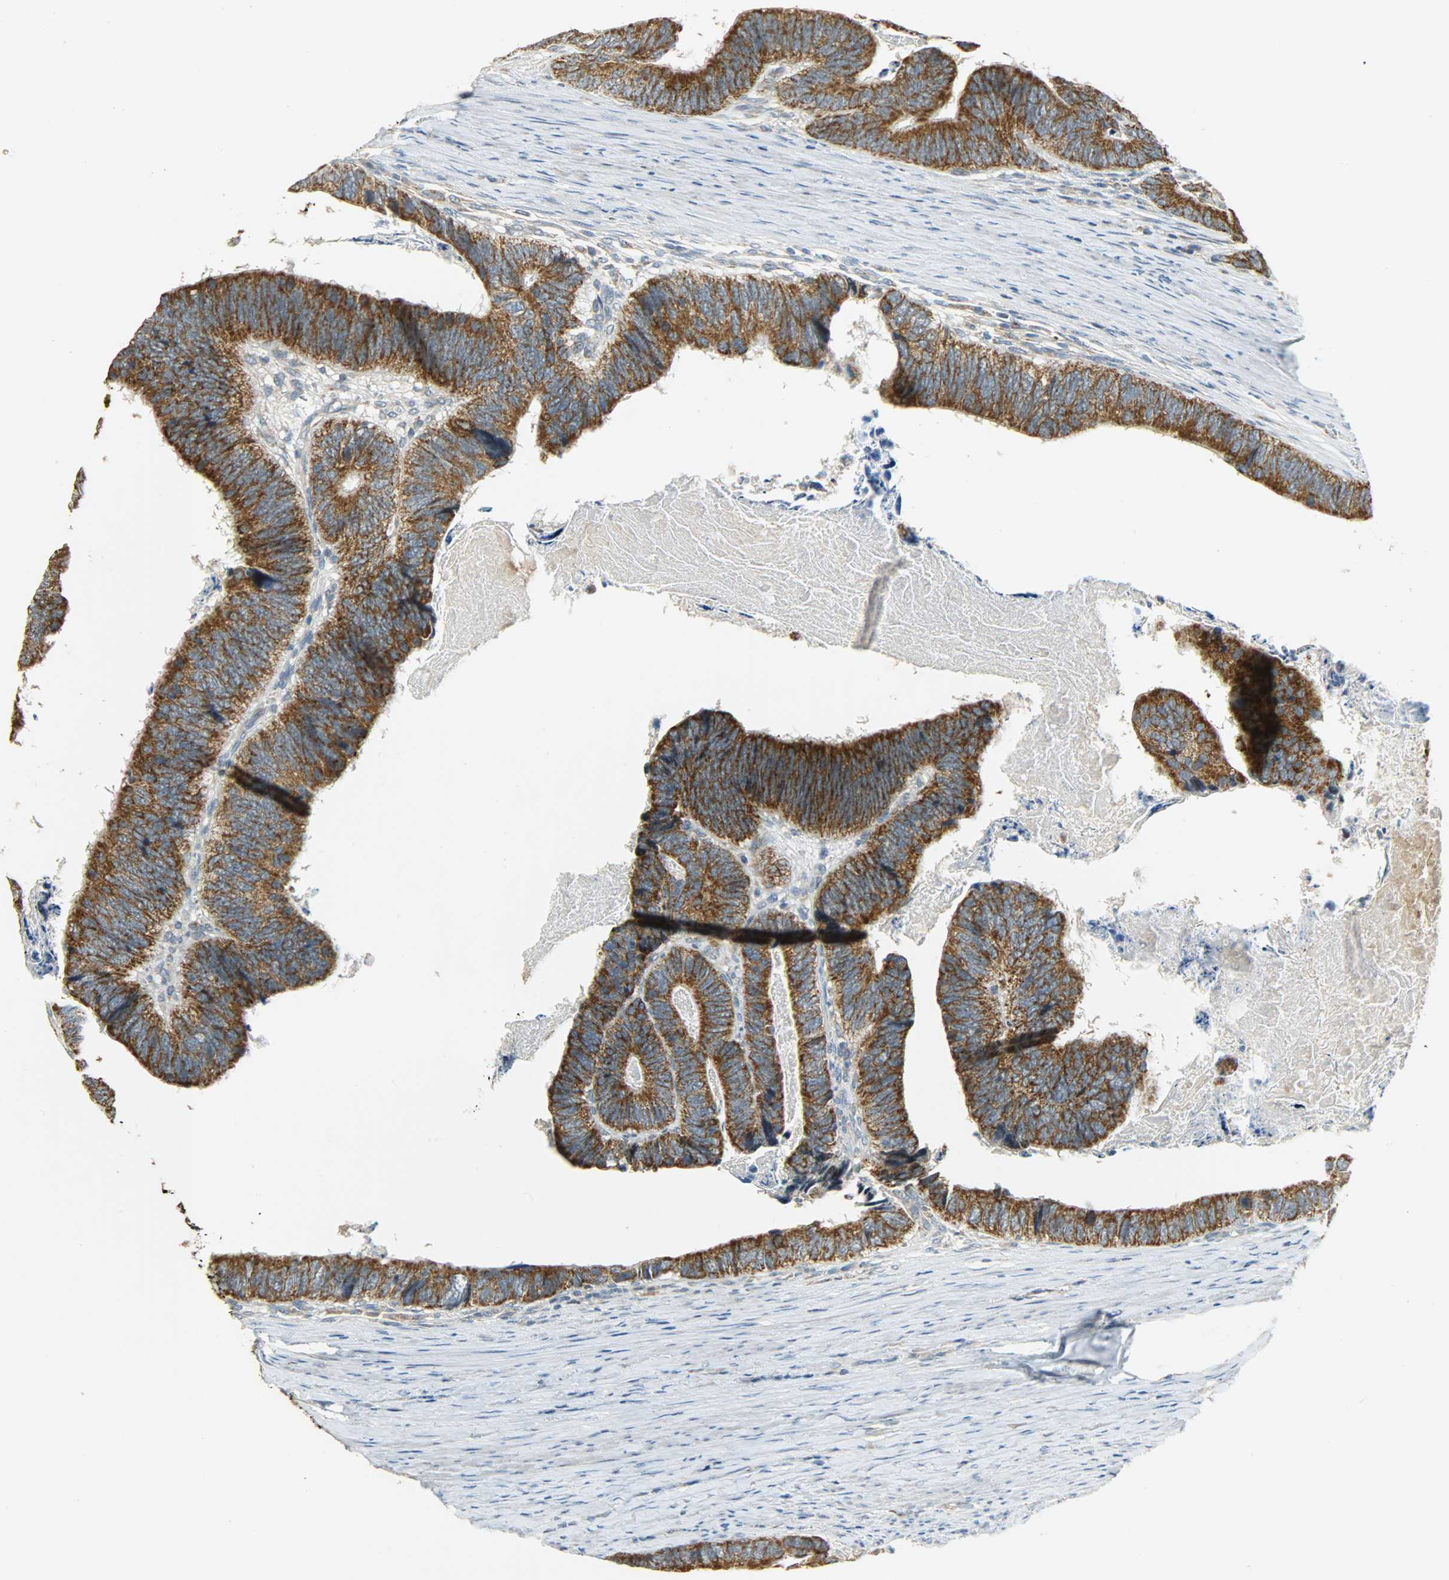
{"staining": {"intensity": "strong", "quantity": ">75%", "location": "cytoplasmic/membranous"}, "tissue": "colorectal cancer", "cell_type": "Tumor cells", "image_type": "cancer", "snomed": [{"axis": "morphology", "description": "Adenocarcinoma, NOS"}, {"axis": "topography", "description": "Colon"}], "caption": "Colorectal cancer tissue demonstrates strong cytoplasmic/membranous staining in about >75% of tumor cells", "gene": "HDHD5", "patient": {"sex": "male", "age": 72}}